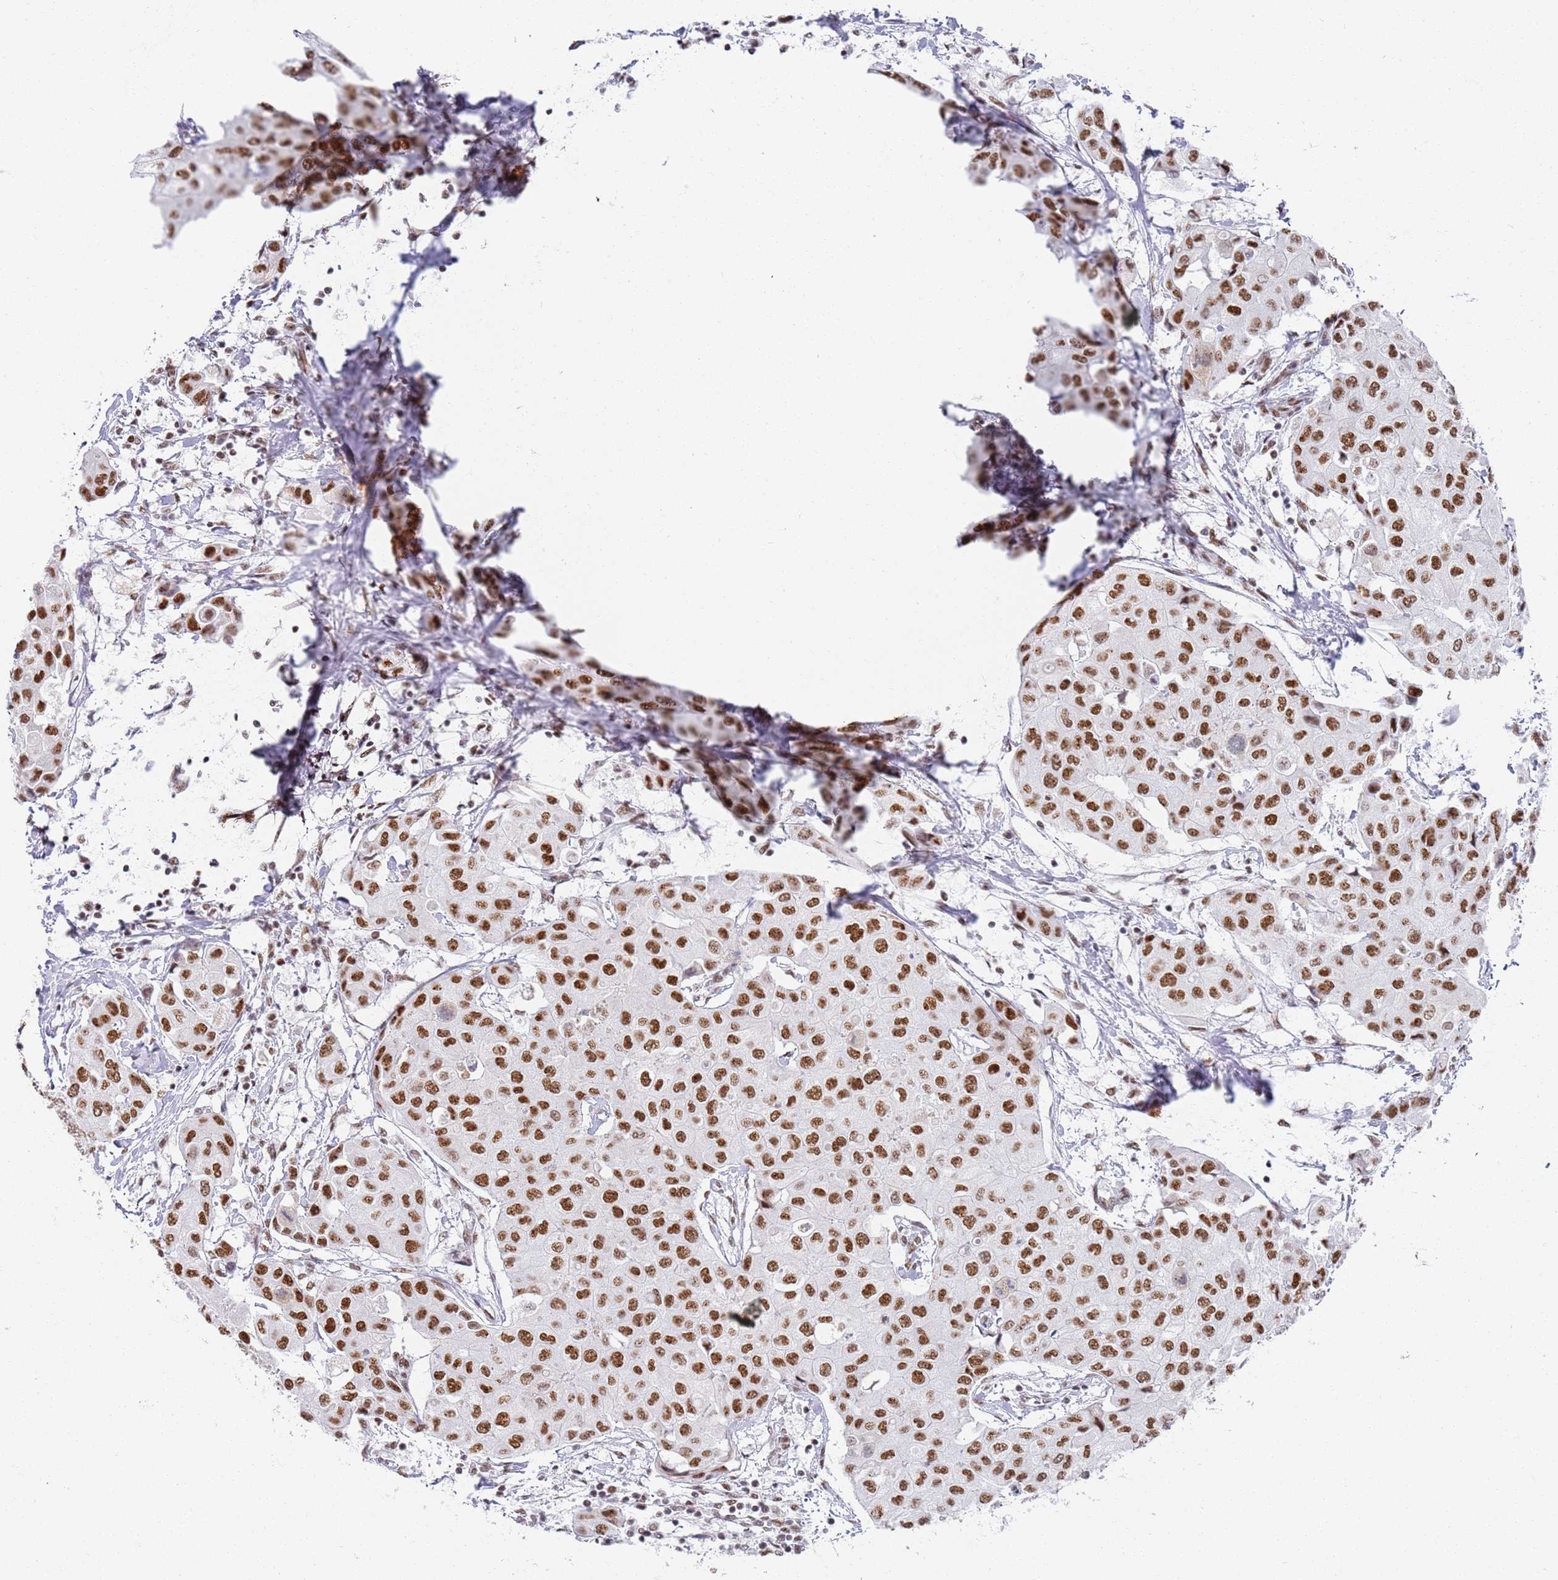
{"staining": {"intensity": "strong", "quantity": ">75%", "location": "nuclear"}, "tissue": "breast cancer", "cell_type": "Tumor cells", "image_type": "cancer", "snomed": [{"axis": "morphology", "description": "Duct carcinoma"}, {"axis": "topography", "description": "Breast"}, {"axis": "topography", "description": "Lymph node"}], "caption": "Breast infiltrating ductal carcinoma stained for a protein reveals strong nuclear positivity in tumor cells.", "gene": "AKAP8L", "patient": {"sex": "female", "age": 80}}